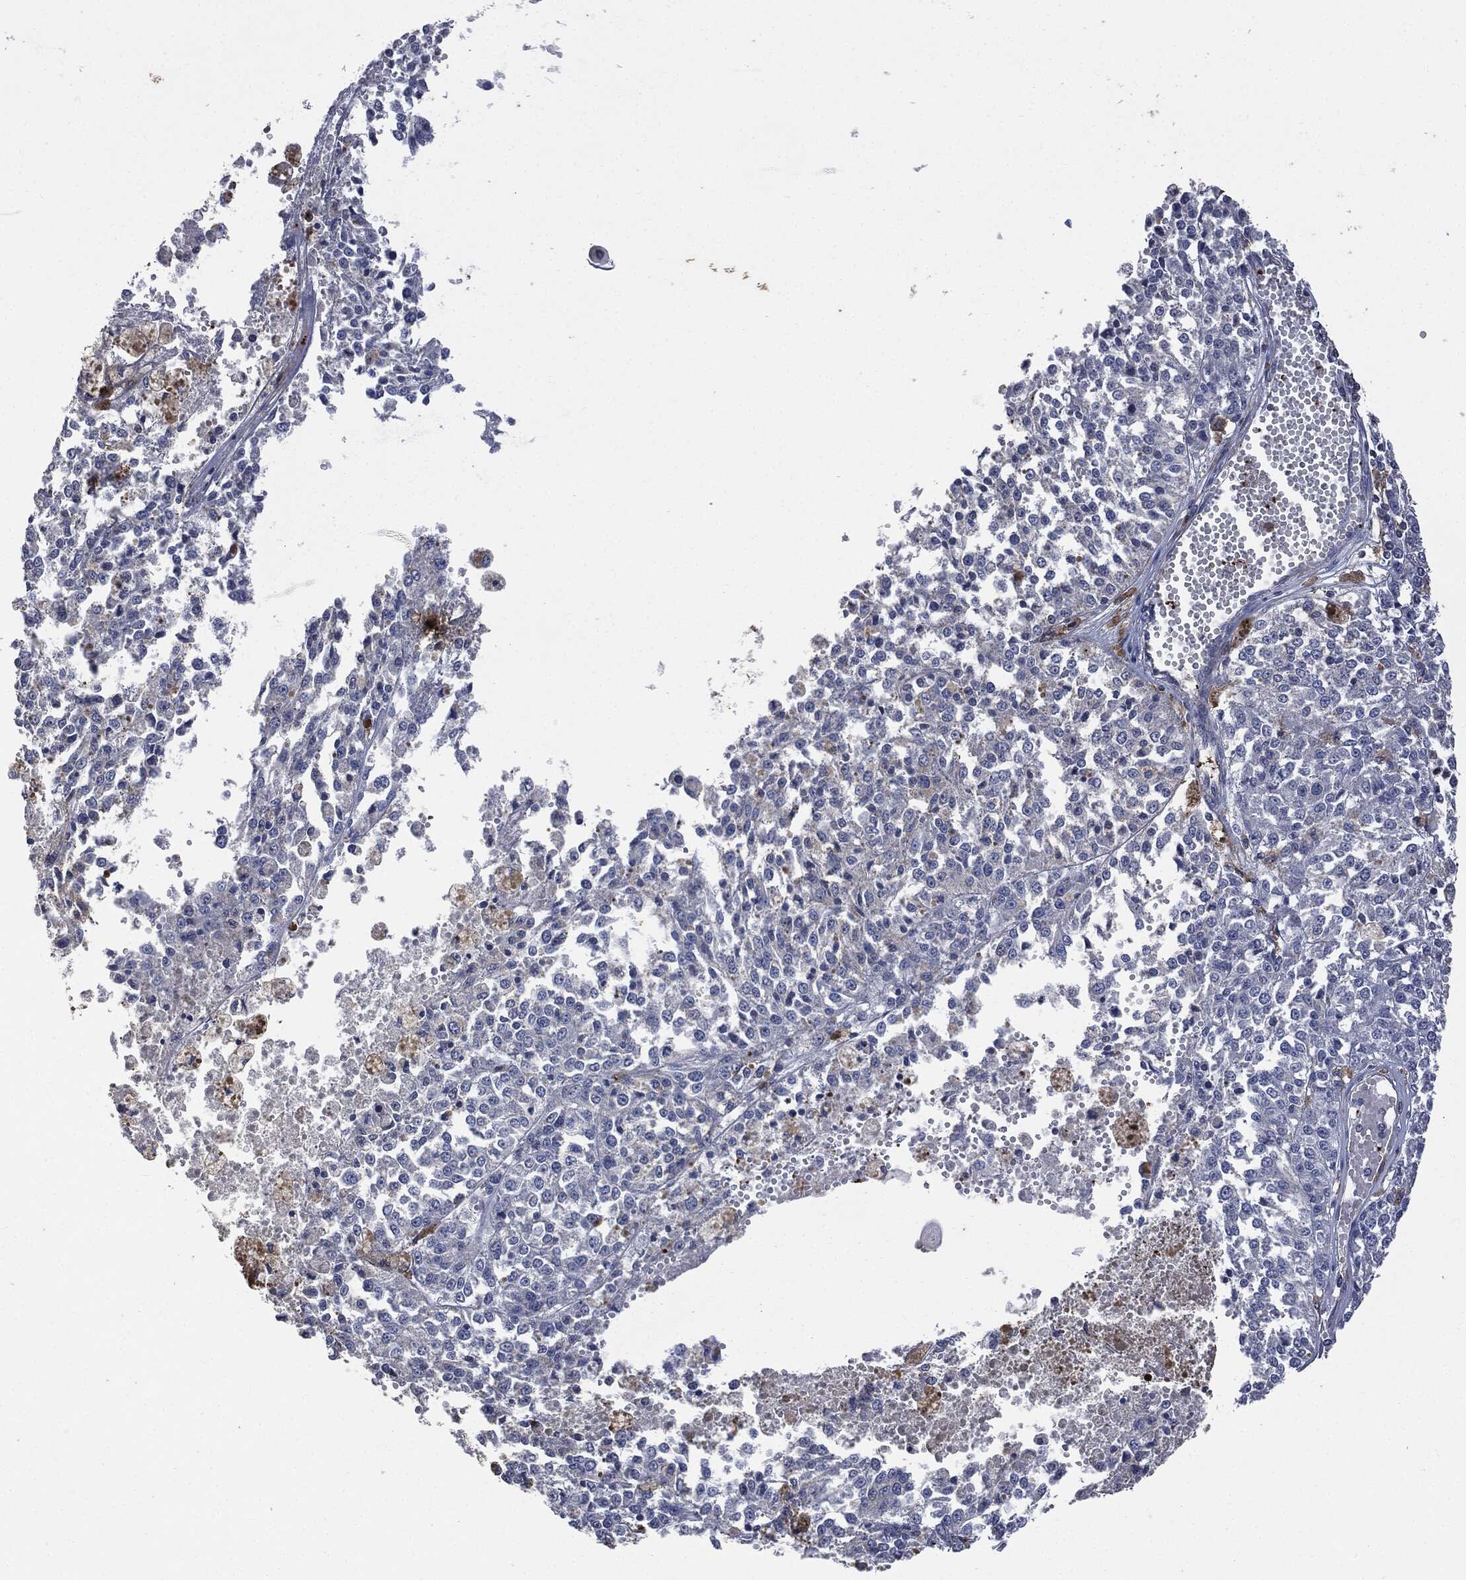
{"staining": {"intensity": "negative", "quantity": "none", "location": "none"}, "tissue": "melanoma", "cell_type": "Tumor cells", "image_type": "cancer", "snomed": [{"axis": "morphology", "description": "Malignant melanoma, Metastatic site"}, {"axis": "topography", "description": "Lymph node"}], "caption": "The IHC histopathology image has no significant expression in tumor cells of melanoma tissue.", "gene": "CD33", "patient": {"sex": "female", "age": 64}}